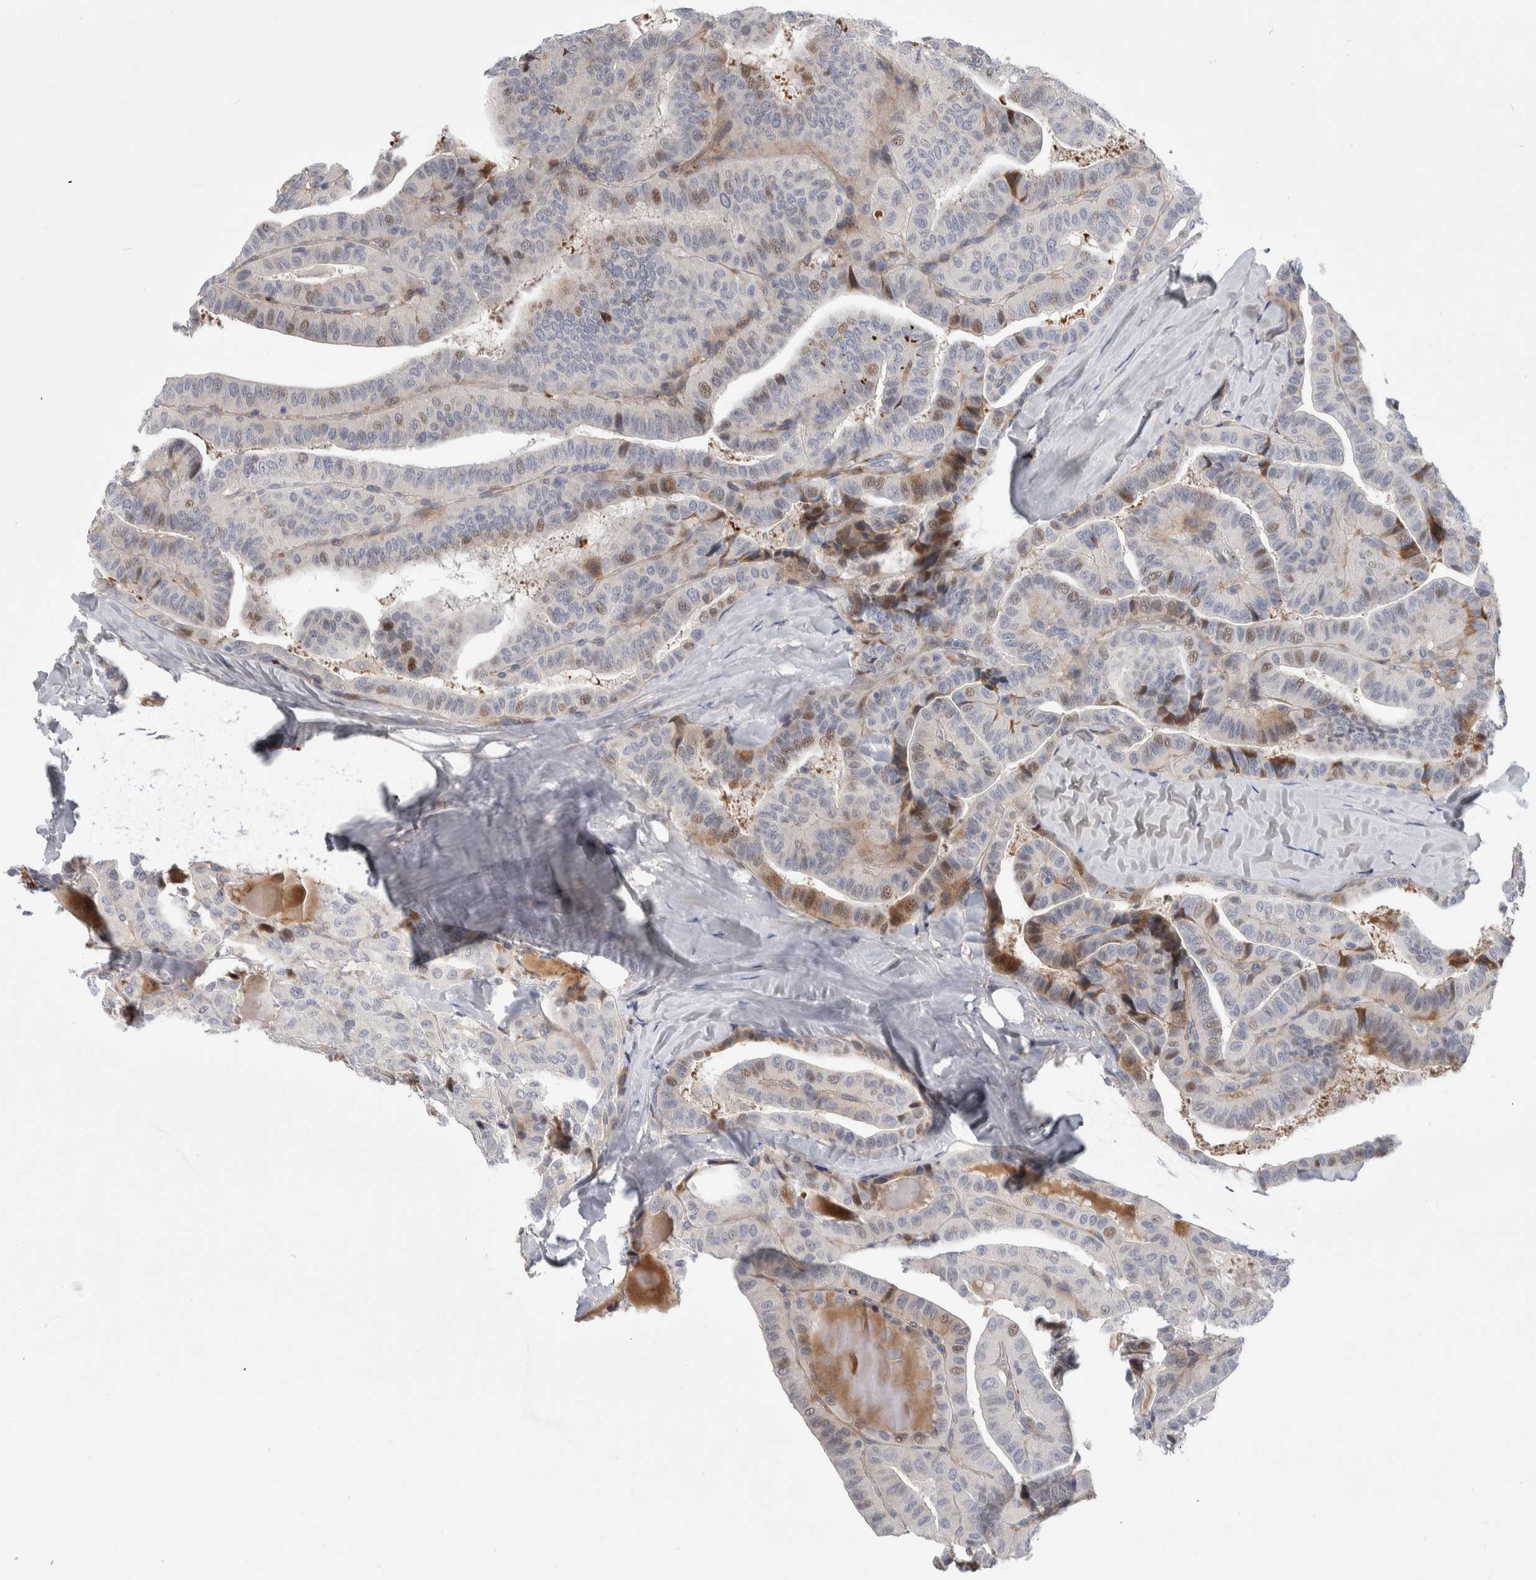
{"staining": {"intensity": "moderate", "quantity": "<25%", "location": "cytoplasmic/membranous,nuclear"}, "tissue": "thyroid cancer", "cell_type": "Tumor cells", "image_type": "cancer", "snomed": [{"axis": "morphology", "description": "Papillary adenocarcinoma, NOS"}, {"axis": "topography", "description": "Thyroid gland"}], "caption": "The histopathology image shows immunohistochemical staining of papillary adenocarcinoma (thyroid). There is moderate cytoplasmic/membranous and nuclear staining is present in approximately <25% of tumor cells. The protein is stained brown, and the nuclei are stained in blue (DAB (3,3'-diaminobenzidine) IHC with brightfield microscopy, high magnification).", "gene": "PSMG3", "patient": {"sex": "male", "age": 77}}